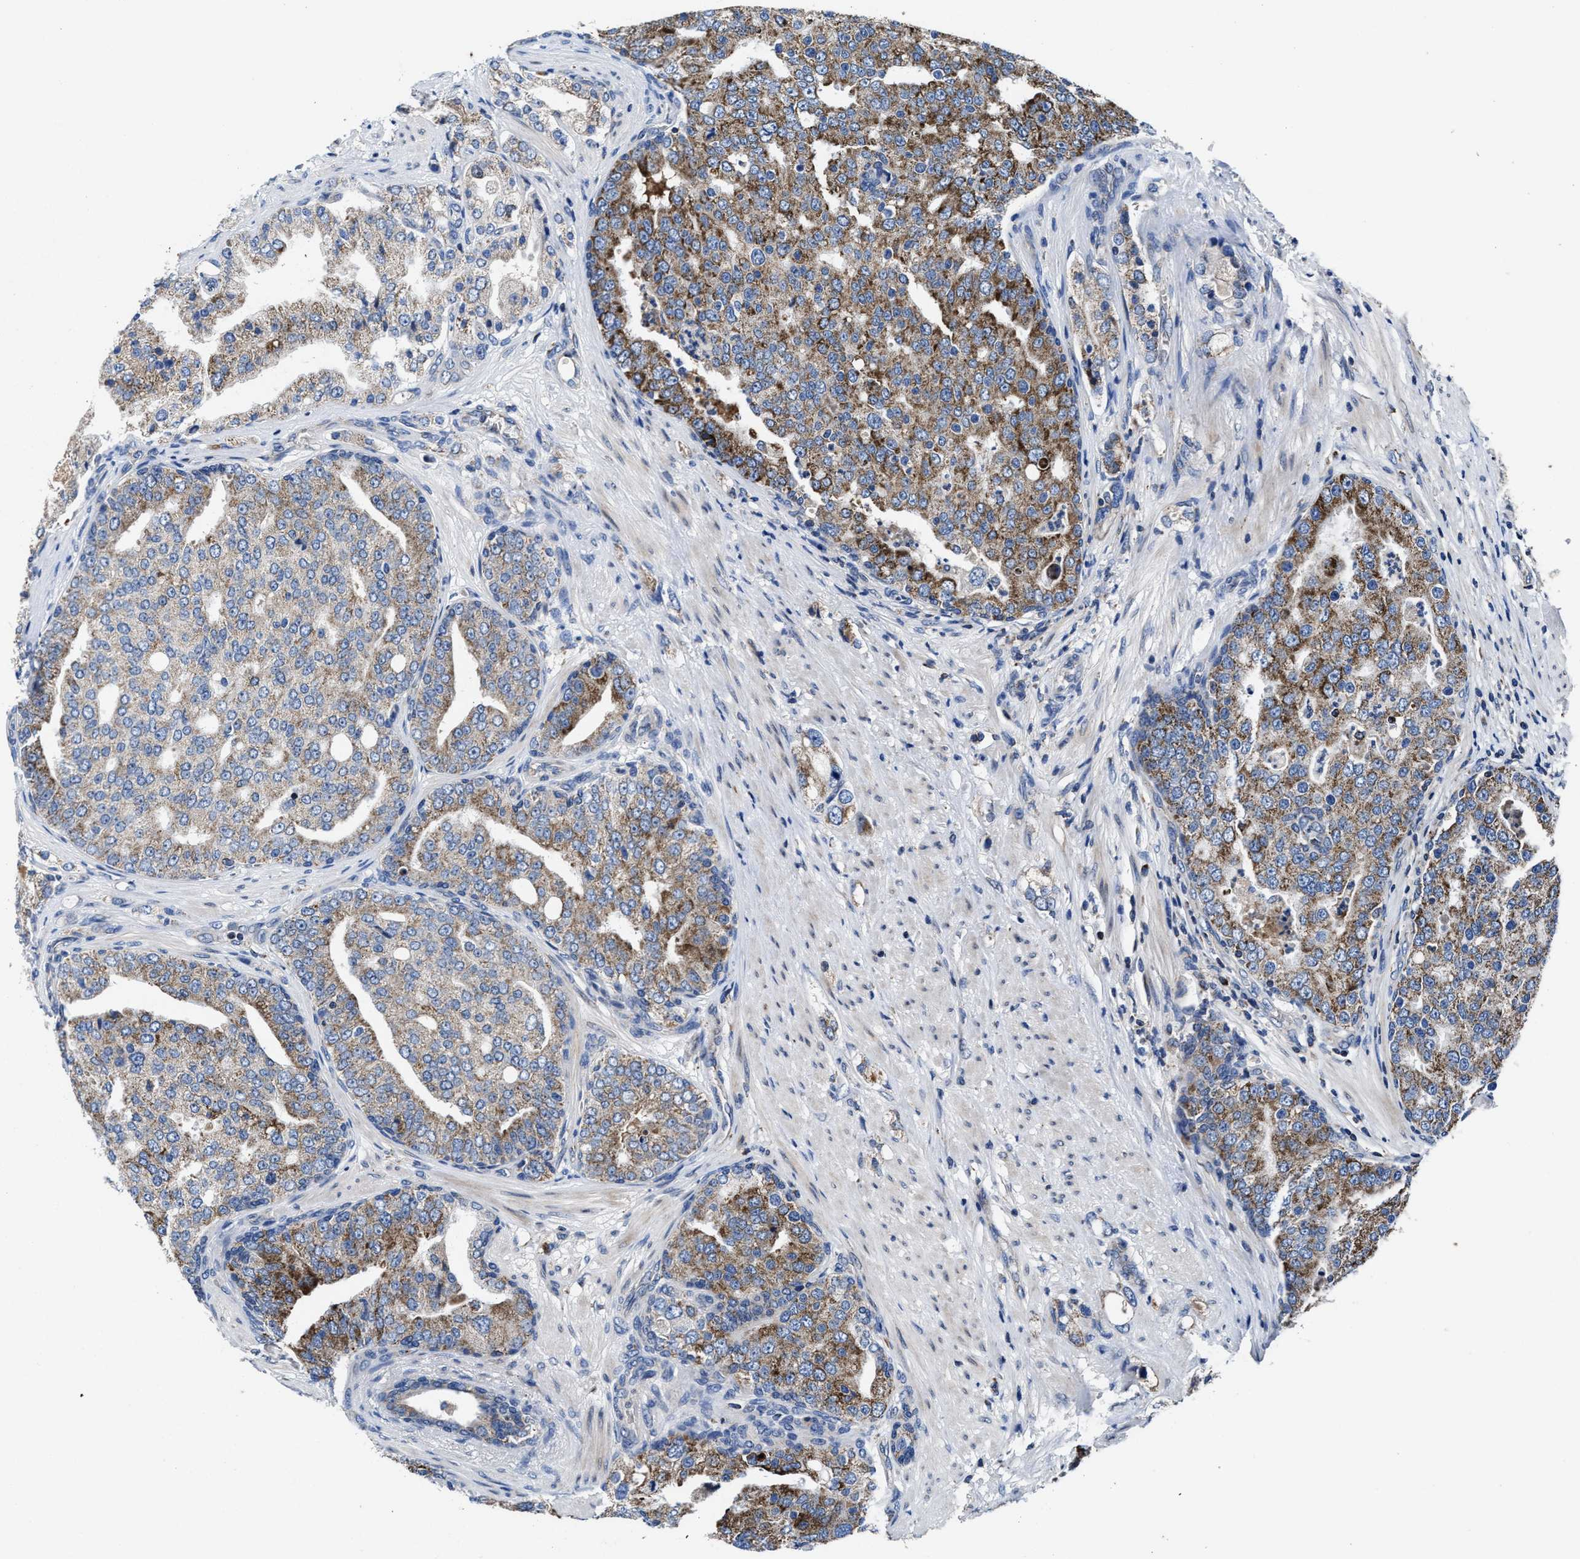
{"staining": {"intensity": "moderate", "quantity": ">75%", "location": "cytoplasmic/membranous"}, "tissue": "prostate cancer", "cell_type": "Tumor cells", "image_type": "cancer", "snomed": [{"axis": "morphology", "description": "Adenocarcinoma, High grade"}, {"axis": "topography", "description": "Prostate"}], "caption": "Protein staining exhibits moderate cytoplasmic/membranous staining in approximately >75% of tumor cells in prostate cancer. The staining was performed using DAB, with brown indicating positive protein expression. Nuclei are stained blue with hematoxylin.", "gene": "CACNA1D", "patient": {"sex": "male", "age": 50}}